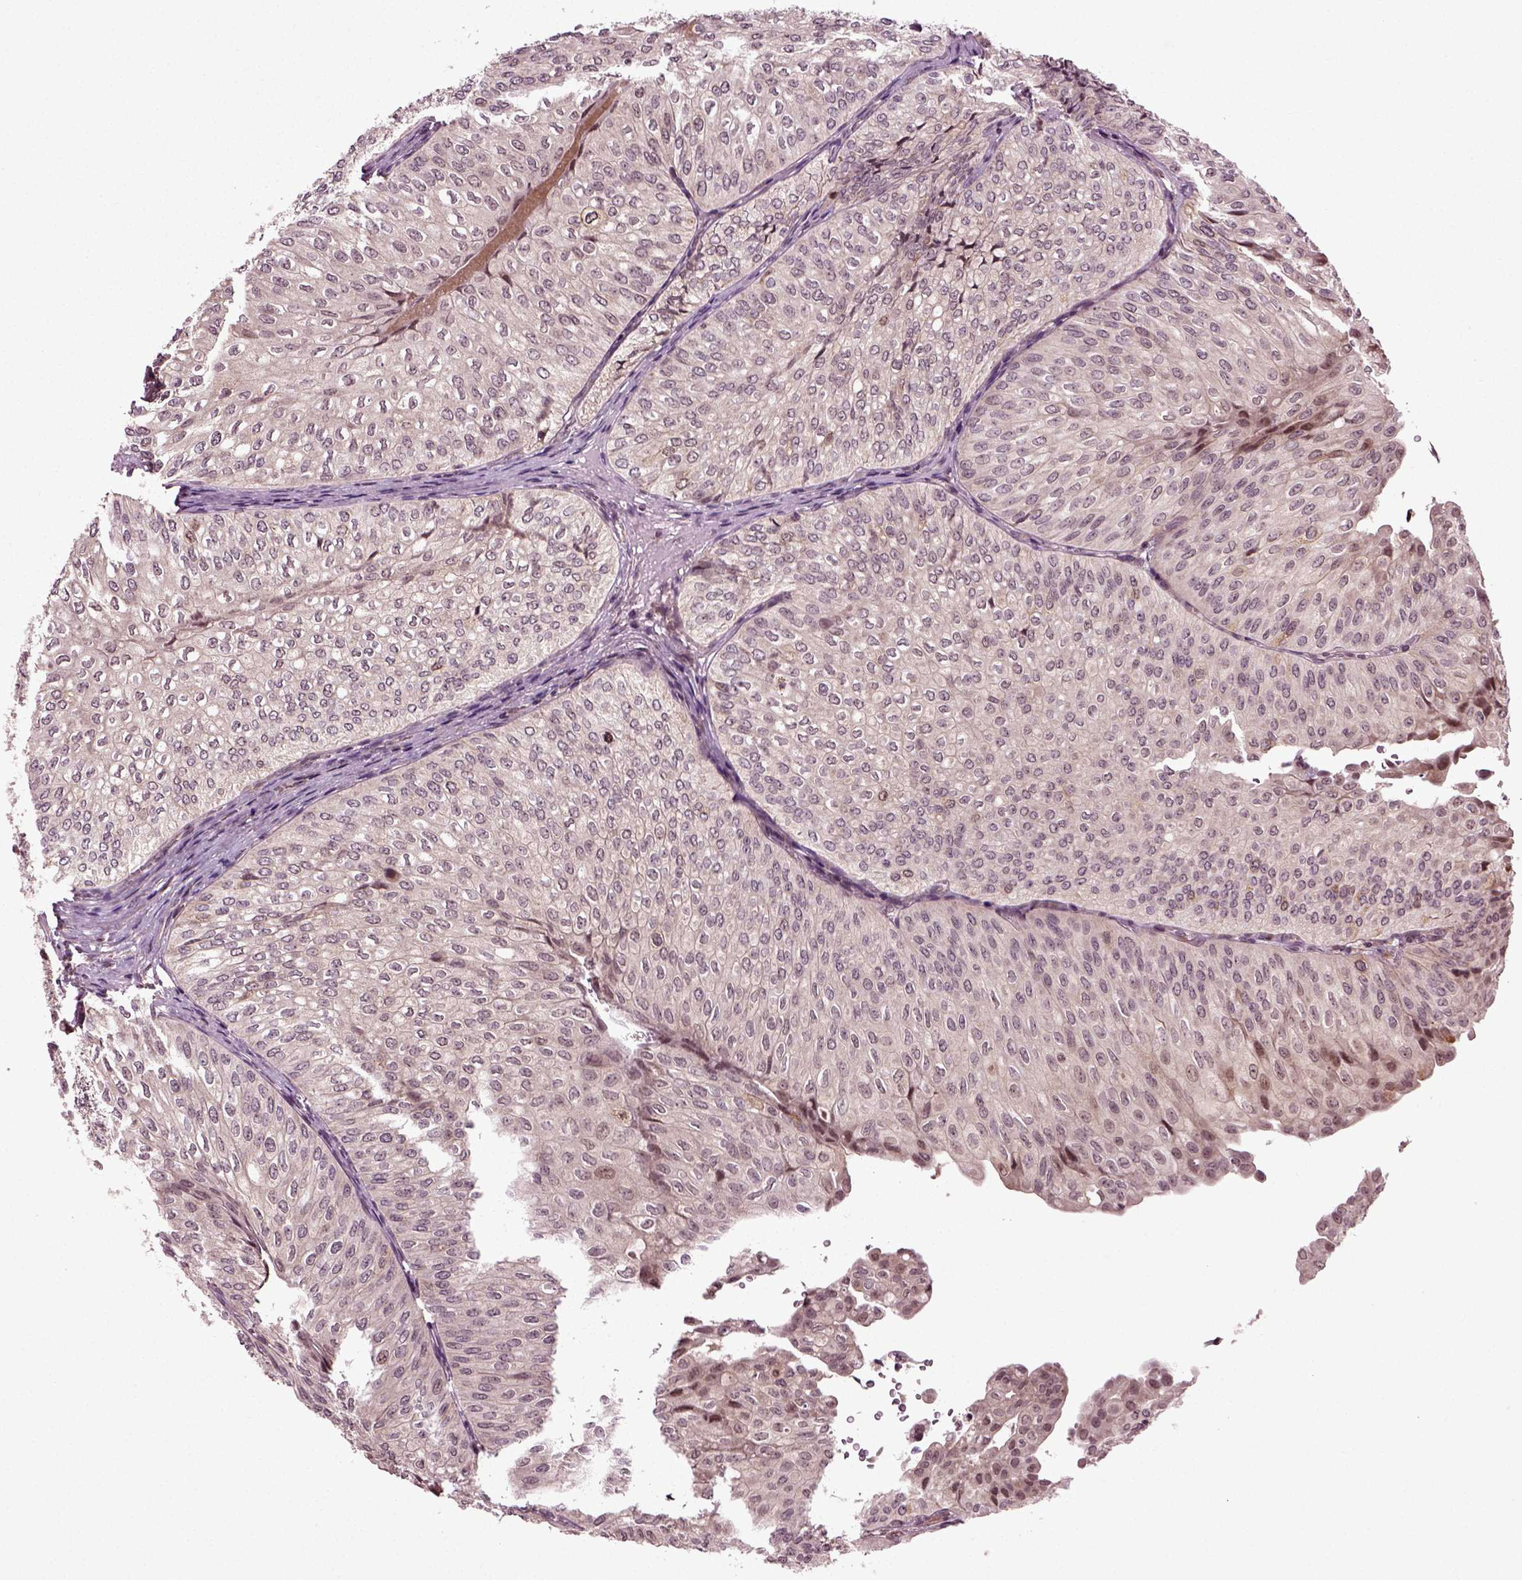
{"staining": {"intensity": "negative", "quantity": "none", "location": "none"}, "tissue": "urothelial cancer", "cell_type": "Tumor cells", "image_type": "cancer", "snomed": [{"axis": "morphology", "description": "Urothelial carcinoma, NOS"}, {"axis": "topography", "description": "Urinary bladder"}], "caption": "Tumor cells show no significant staining in transitional cell carcinoma. (Stains: DAB (3,3'-diaminobenzidine) immunohistochemistry with hematoxylin counter stain, Microscopy: brightfield microscopy at high magnification).", "gene": "KNSTRN", "patient": {"sex": "male", "age": 62}}